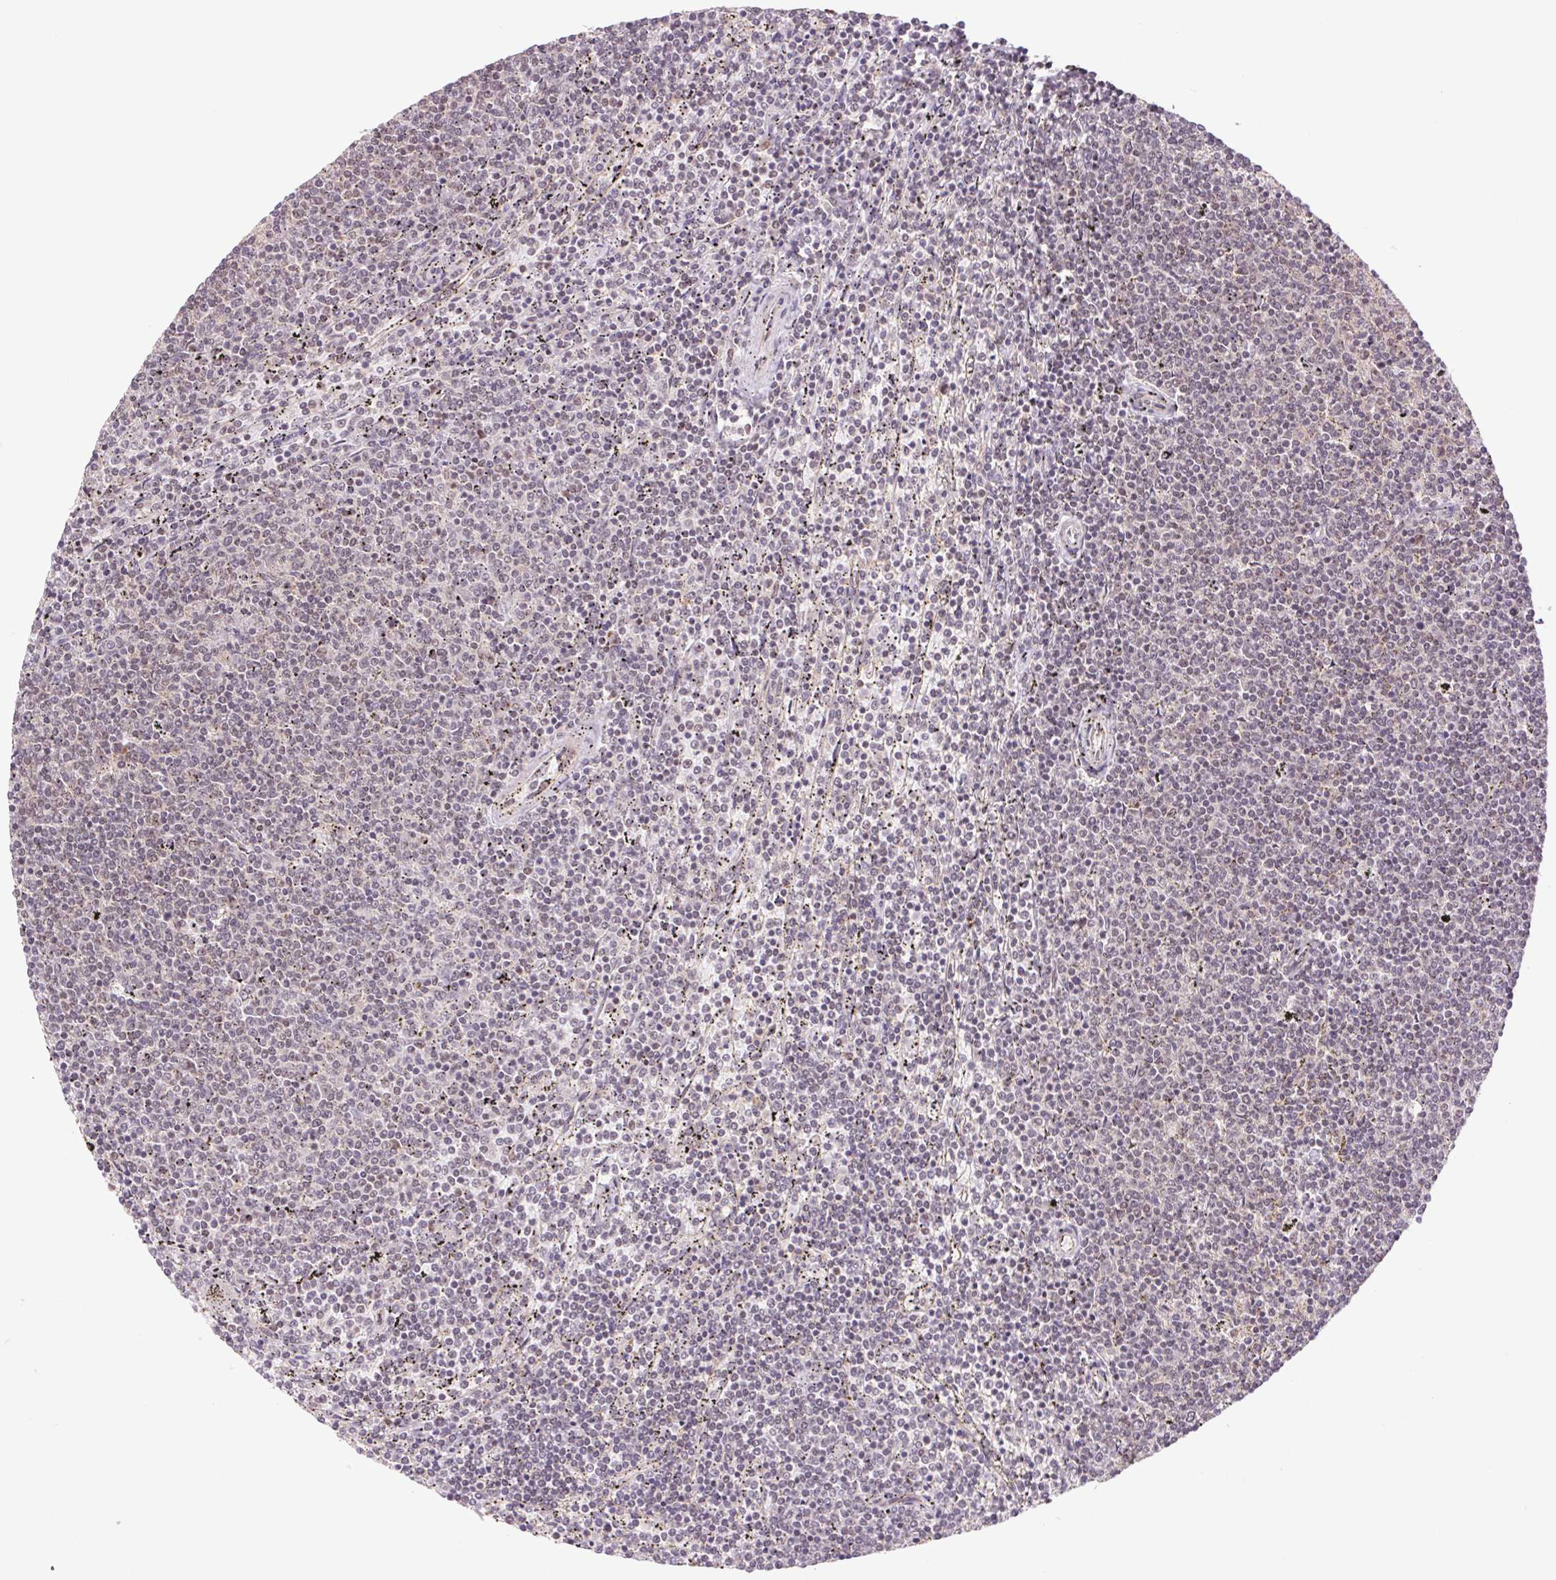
{"staining": {"intensity": "negative", "quantity": "none", "location": "none"}, "tissue": "lymphoma", "cell_type": "Tumor cells", "image_type": "cancer", "snomed": [{"axis": "morphology", "description": "Malignant lymphoma, non-Hodgkin's type, Low grade"}, {"axis": "topography", "description": "Spleen"}], "caption": "An IHC image of lymphoma is shown. There is no staining in tumor cells of lymphoma.", "gene": "CWC25", "patient": {"sex": "female", "age": 50}}